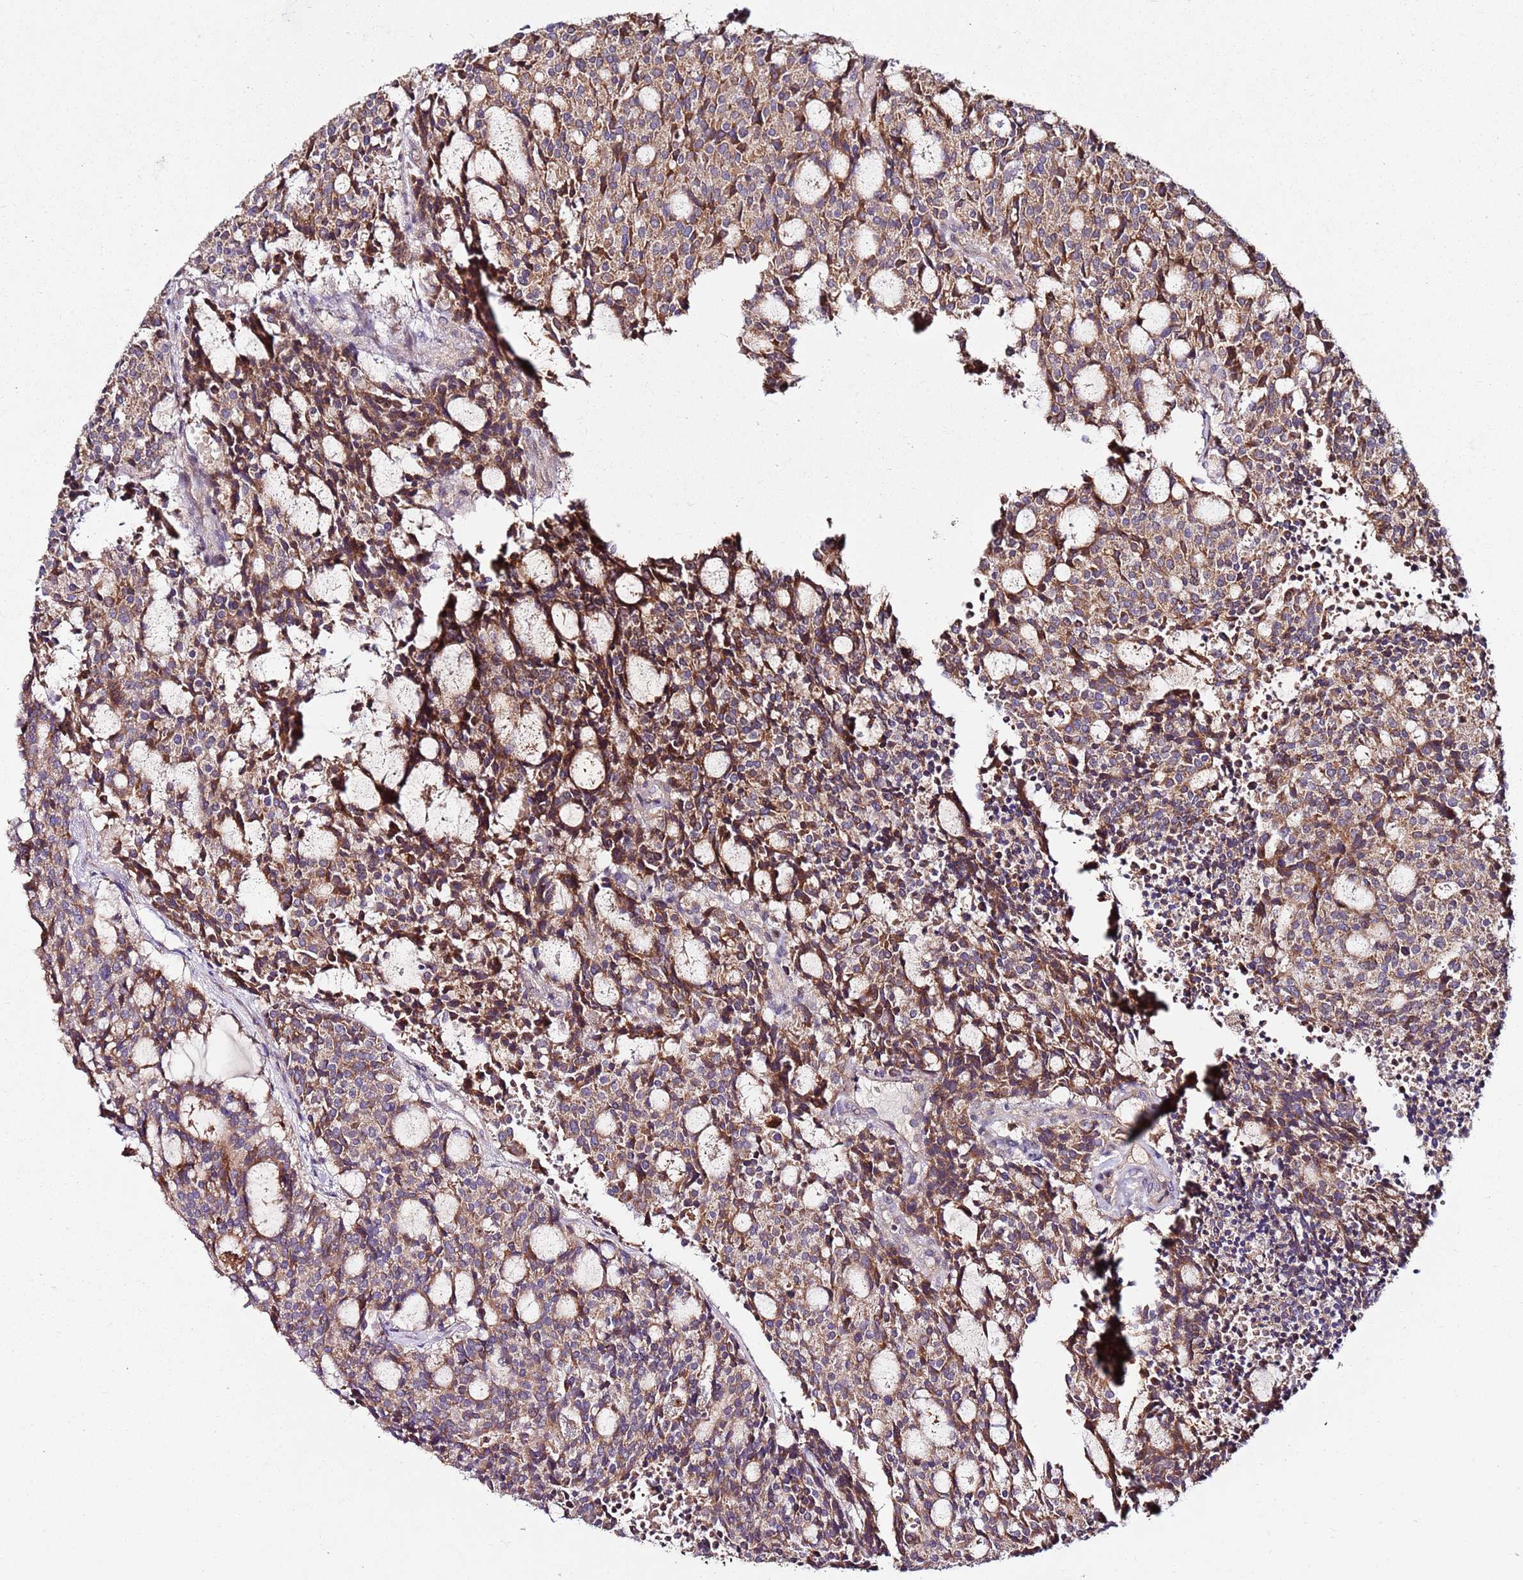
{"staining": {"intensity": "moderate", "quantity": ">75%", "location": "cytoplasmic/membranous"}, "tissue": "carcinoid", "cell_type": "Tumor cells", "image_type": "cancer", "snomed": [{"axis": "morphology", "description": "Carcinoid, malignant, NOS"}, {"axis": "topography", "description": "Pancreas"}], "caption": "Malignant carcinoid tissue reveals moderate cytoplasmic/membranous staining in about >75% of tumor cells (DAB (3,3'-diaminobenzidine) IHC with brightfield microscopy, high magnification).", "gene": "KRTAP21-3", "patient": {"sex": "female", "age": 54}}